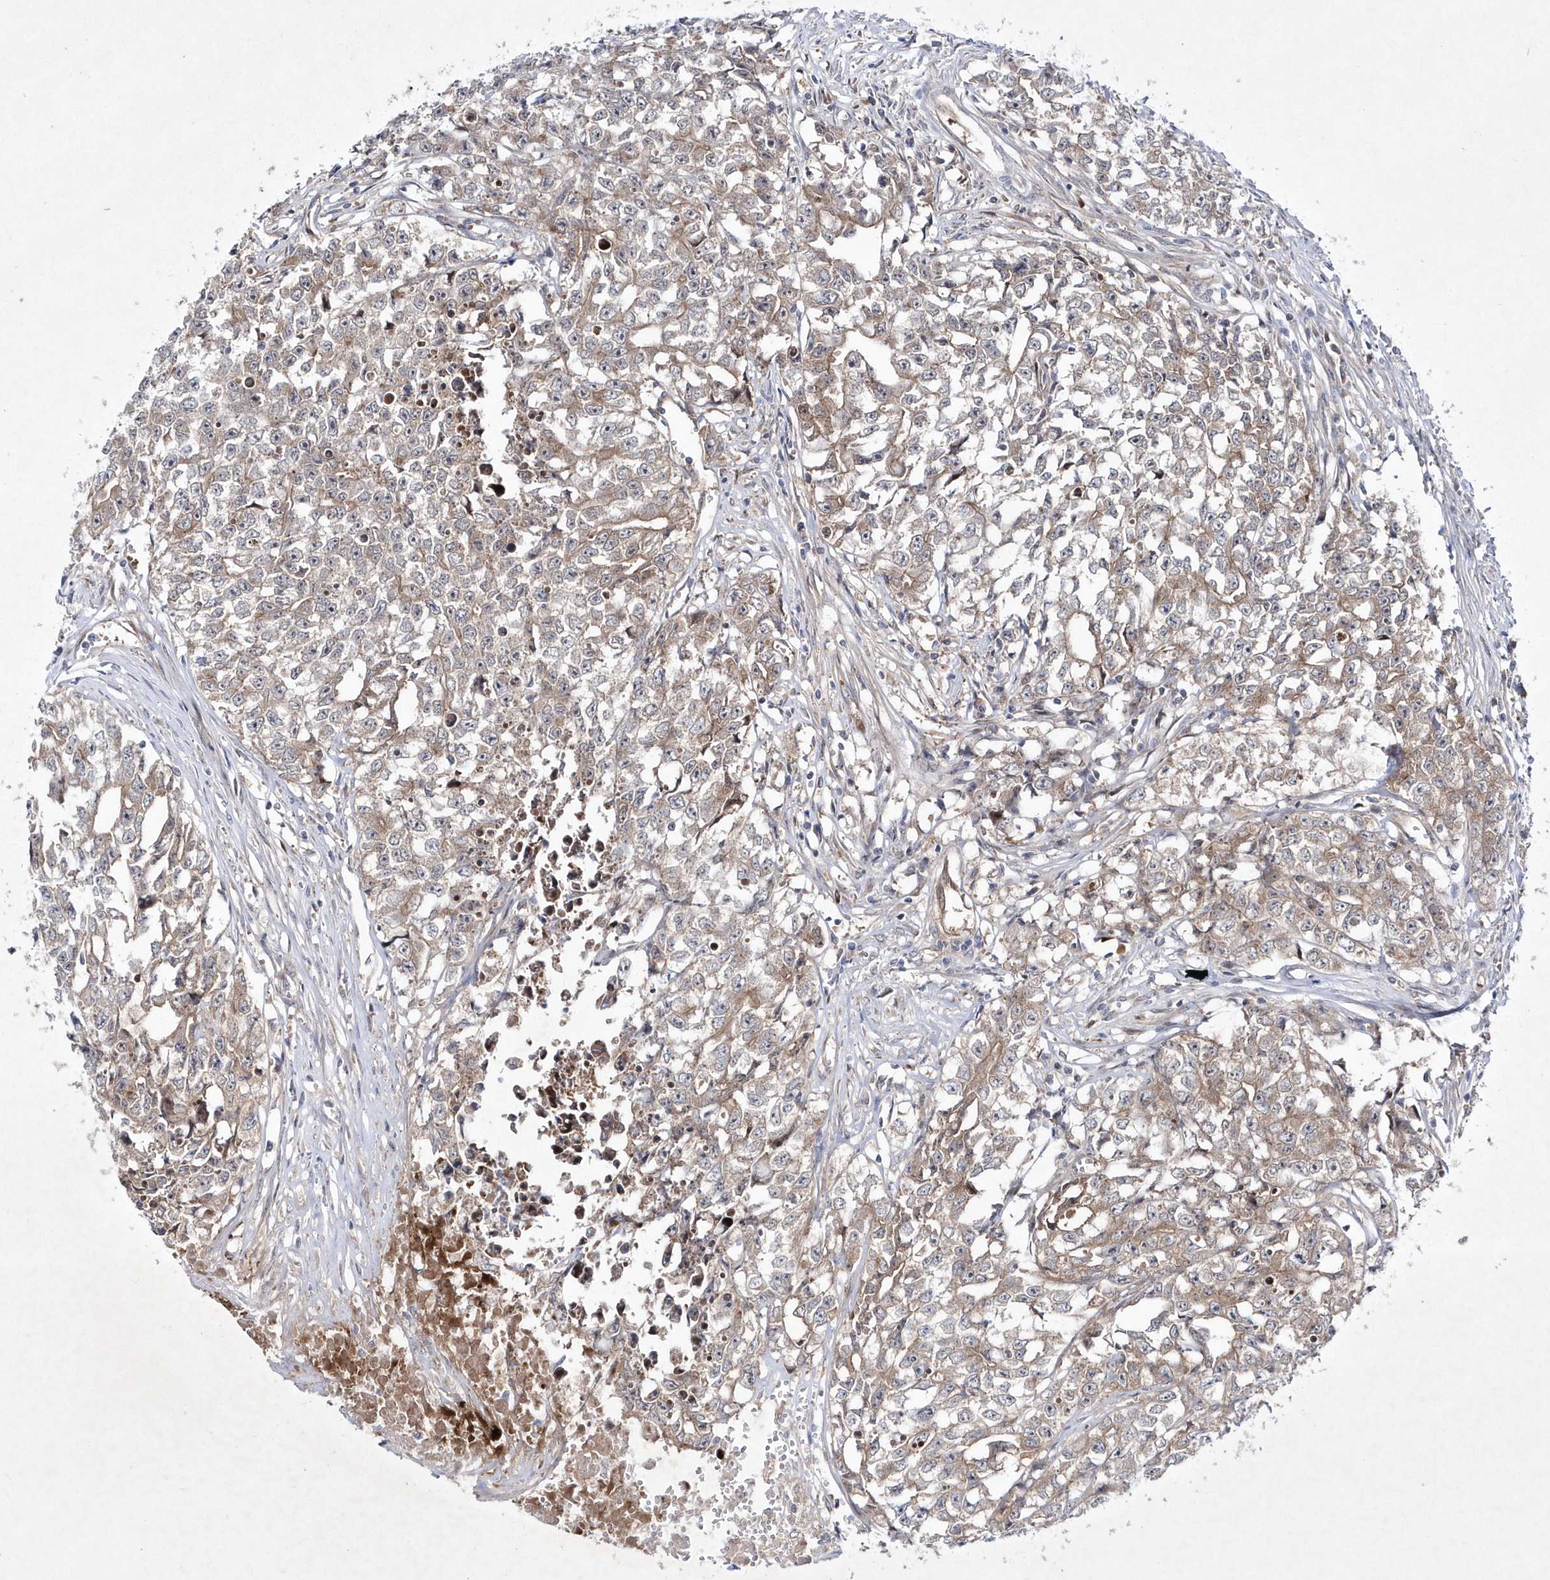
{"staining": {"intensity": "weak", "quantity": "25%-75%", "location": "cytoplasmic/membranous"}, "tissue": "testis cancer", "cell_type": "Tumor cells", "image_type": "cancer", "snomed": [{"axis": "morphology", "description": "Seminoma, NOS"}, {"axis": "morphology", "description": "Carcinoma, Embryonal, NOS"}, {"axis": "topography", "description": "Testis"}], "caption": "Immunohistochemistry (IHC) of human embryonal carcinoma (testis) displays low levels of weak cytoplasmic/membranous positivity in about 25%-75% of tumor cells.", "gene": "DSPP", "patient": {"sex": "male", "age": 43}}